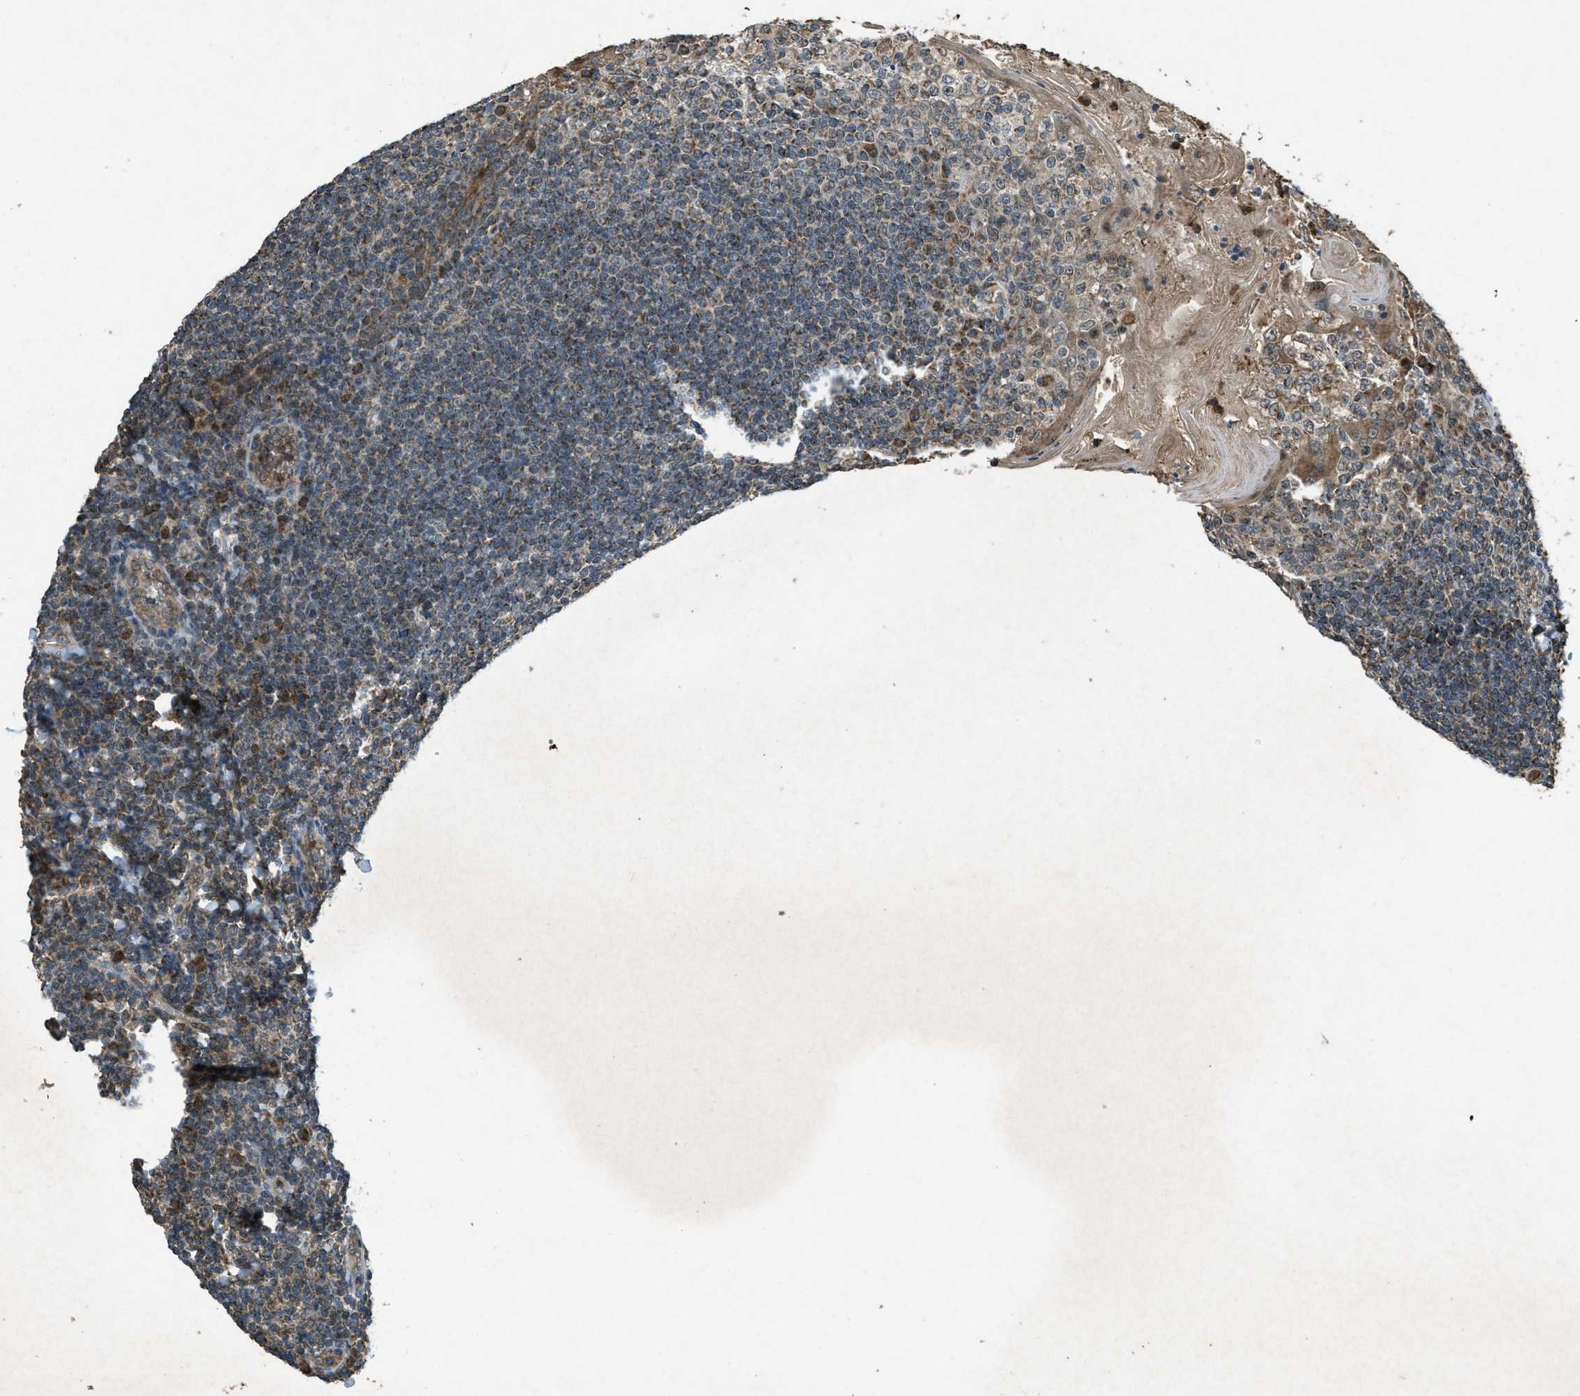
{"staining": {"intensity": "moderate", "quantity": ">75%", "location": "cytoplasmic/membranous"}, "tissue": "tonsil", "cell_type": "Germinal center cells", "image_type": "normal", "snomed": [{"axis": "morphology", "description": "Normal tissue, NOS"}, {"axis": "topography", "description": "Tonsil"}], "caption": "Protein expression by immunohistochemistry (IHC) reveals moderate cytoplasmic/membranous staining in about >75% of germinal center cells in unremarkable tonsil.", "gene": "PPP1R15A", "patient": {"sex": "male", "age": 31}}